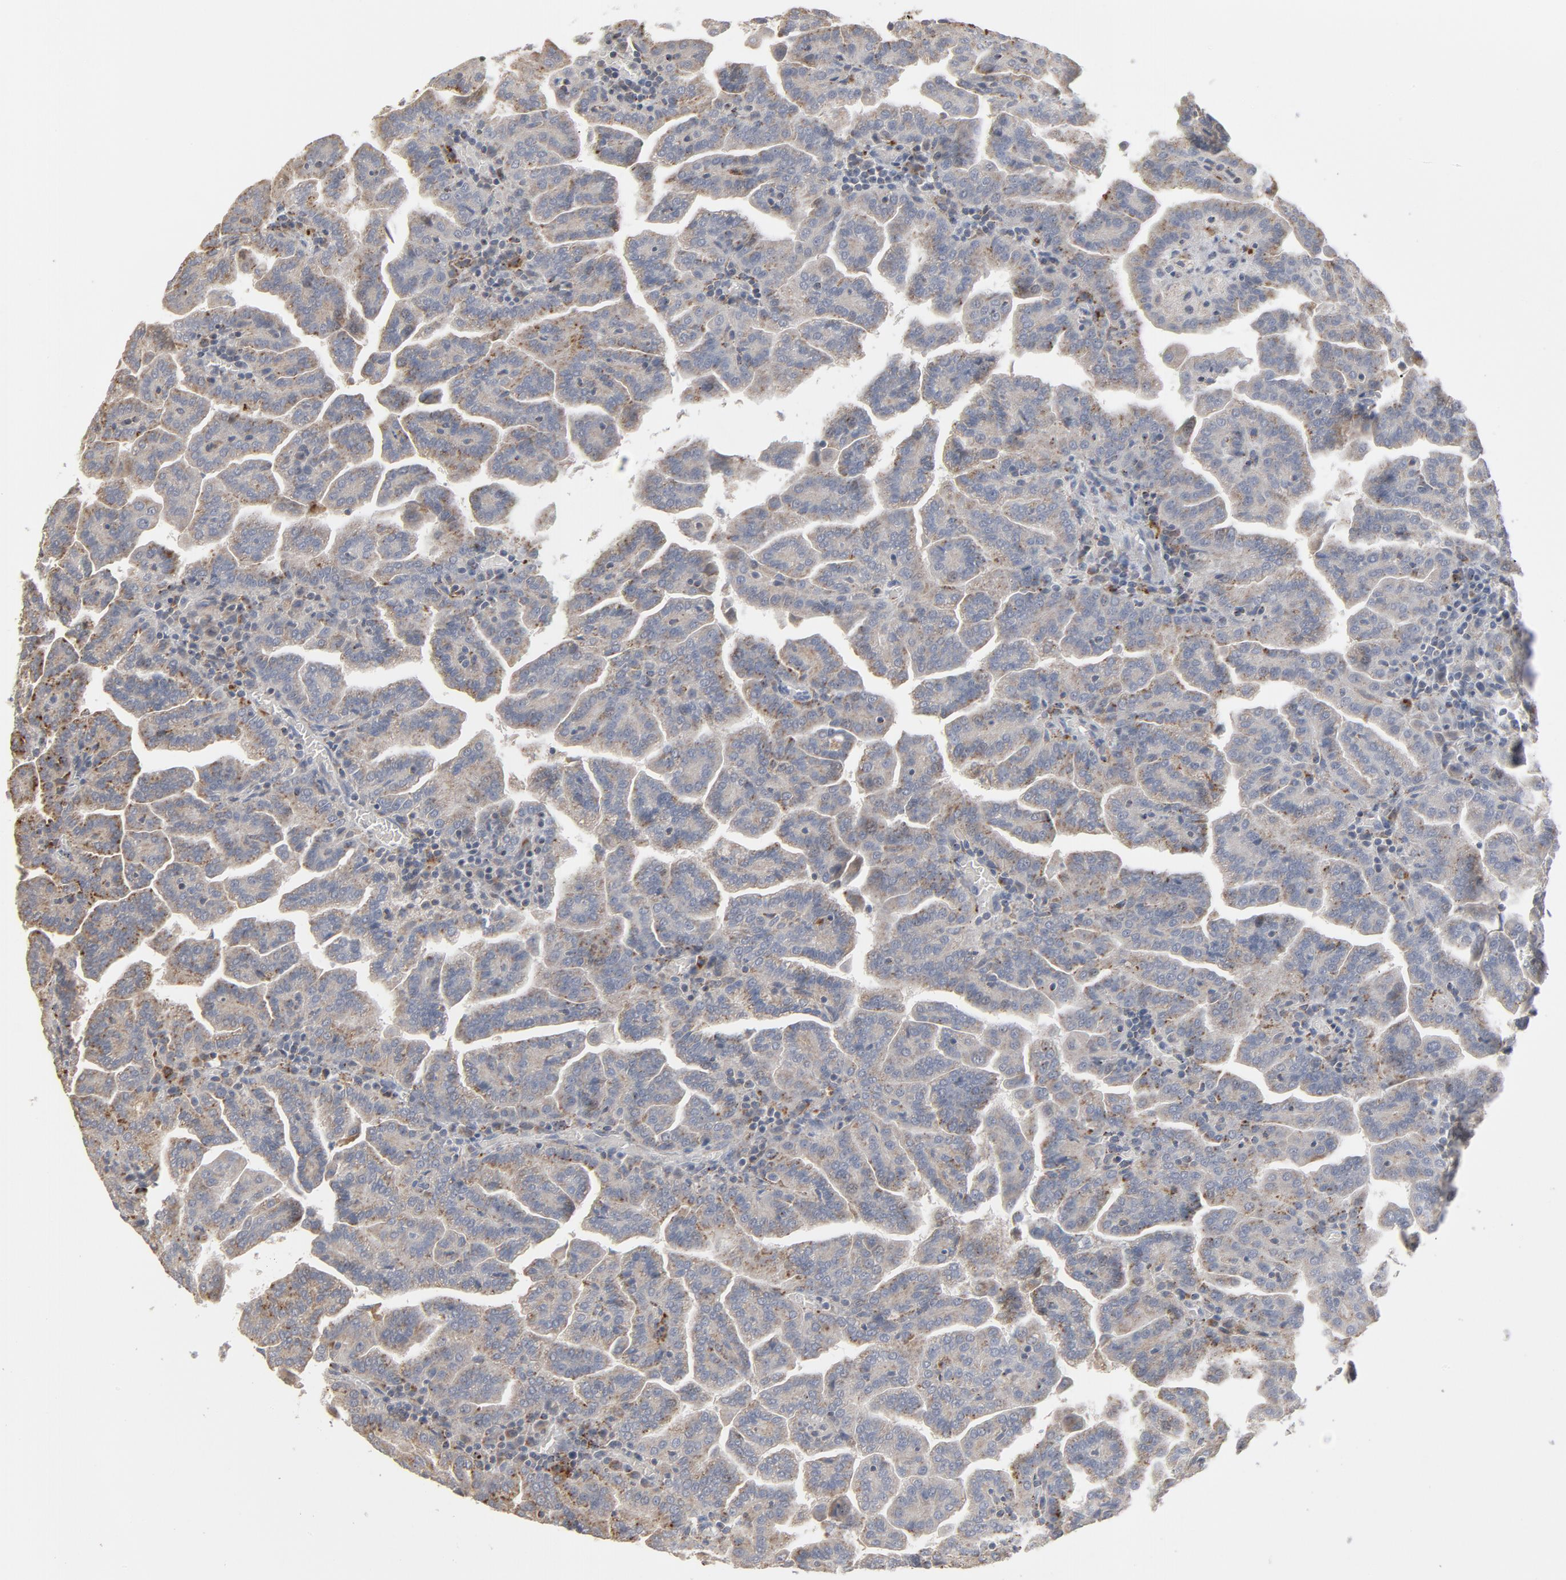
{"staining": {"intensity": "moderate", "quantity": "<25%", "location": "cytoplasmic/membranous"}, "tissue": "renal cancer", "cell_type": "Tumor cells", "image_type": "cancer", "snomed": [{"axis": "morphology", "description": "Adenocarcinoma, NOS"}, {"axis": "topography", "description": "Kidney"}], "caption": "A low amount of moderate cytoplasmic/membranous staining is appreciated in approximately <25% of tumor cells in renal cancer (adenocarcinoma) tissue.", "gene": "POMT2", "patient": {"sex": "male", "age": 61}}